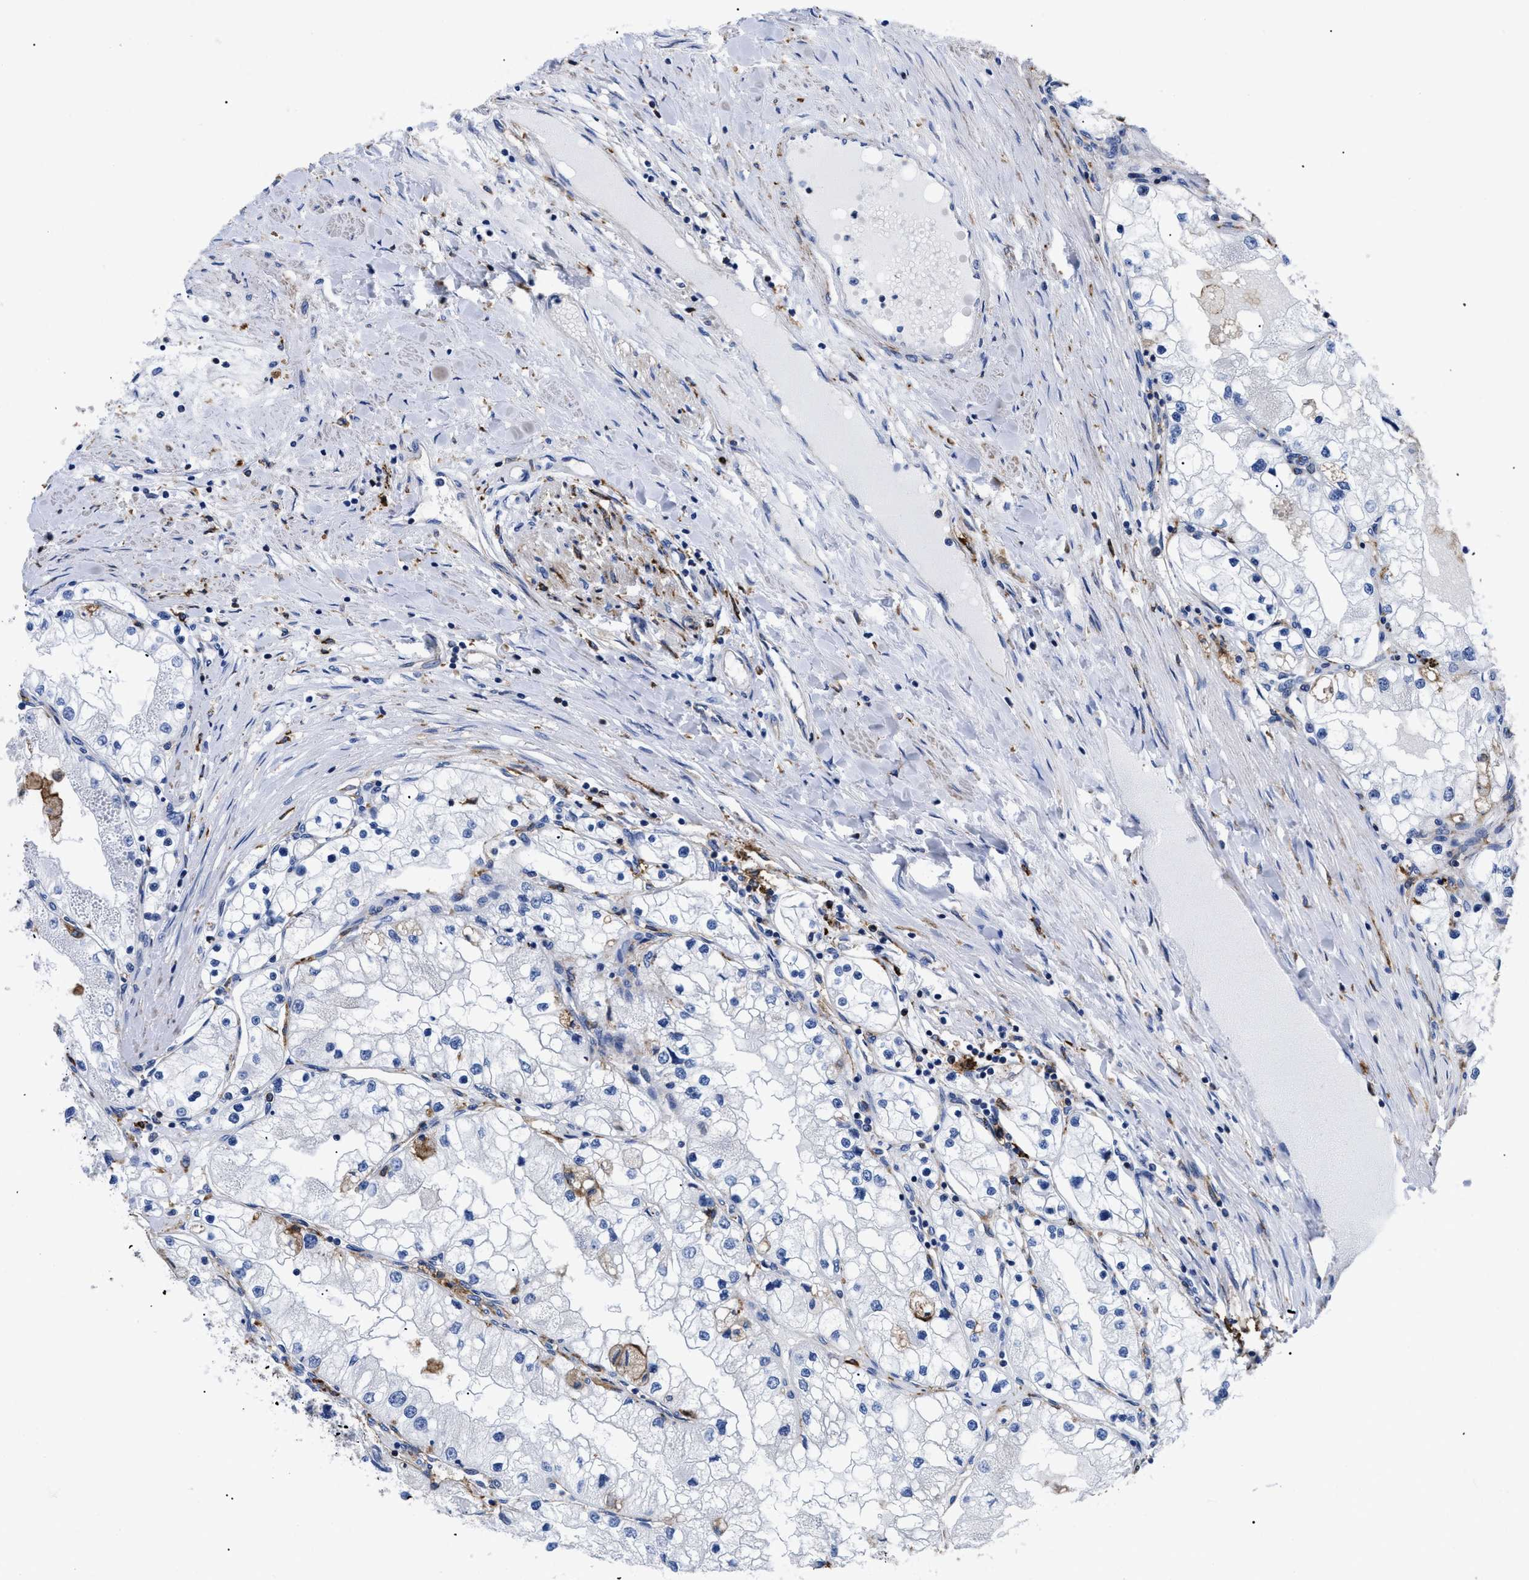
{"staining": {"intensity": "negative", "quantity": "none", "location": "none"}, "tissue": "renal cancer", "cell_type": "Tumor cells", "image_type": "cancer", "snomed": [{"axis": "morphology", "description": "Adenocarcinoma, NOS"}, {"axis": "topography", "description": "Kidney"}], "caption": "This image is of adenocarcinoma (renal) stained with IHC to label a protein in brown with the nuclei are counter-stained blue. There is no positivity in tumor cells.", "gene": "HLA-DPA1", "patient": {"sex": "male", "age": 68}}